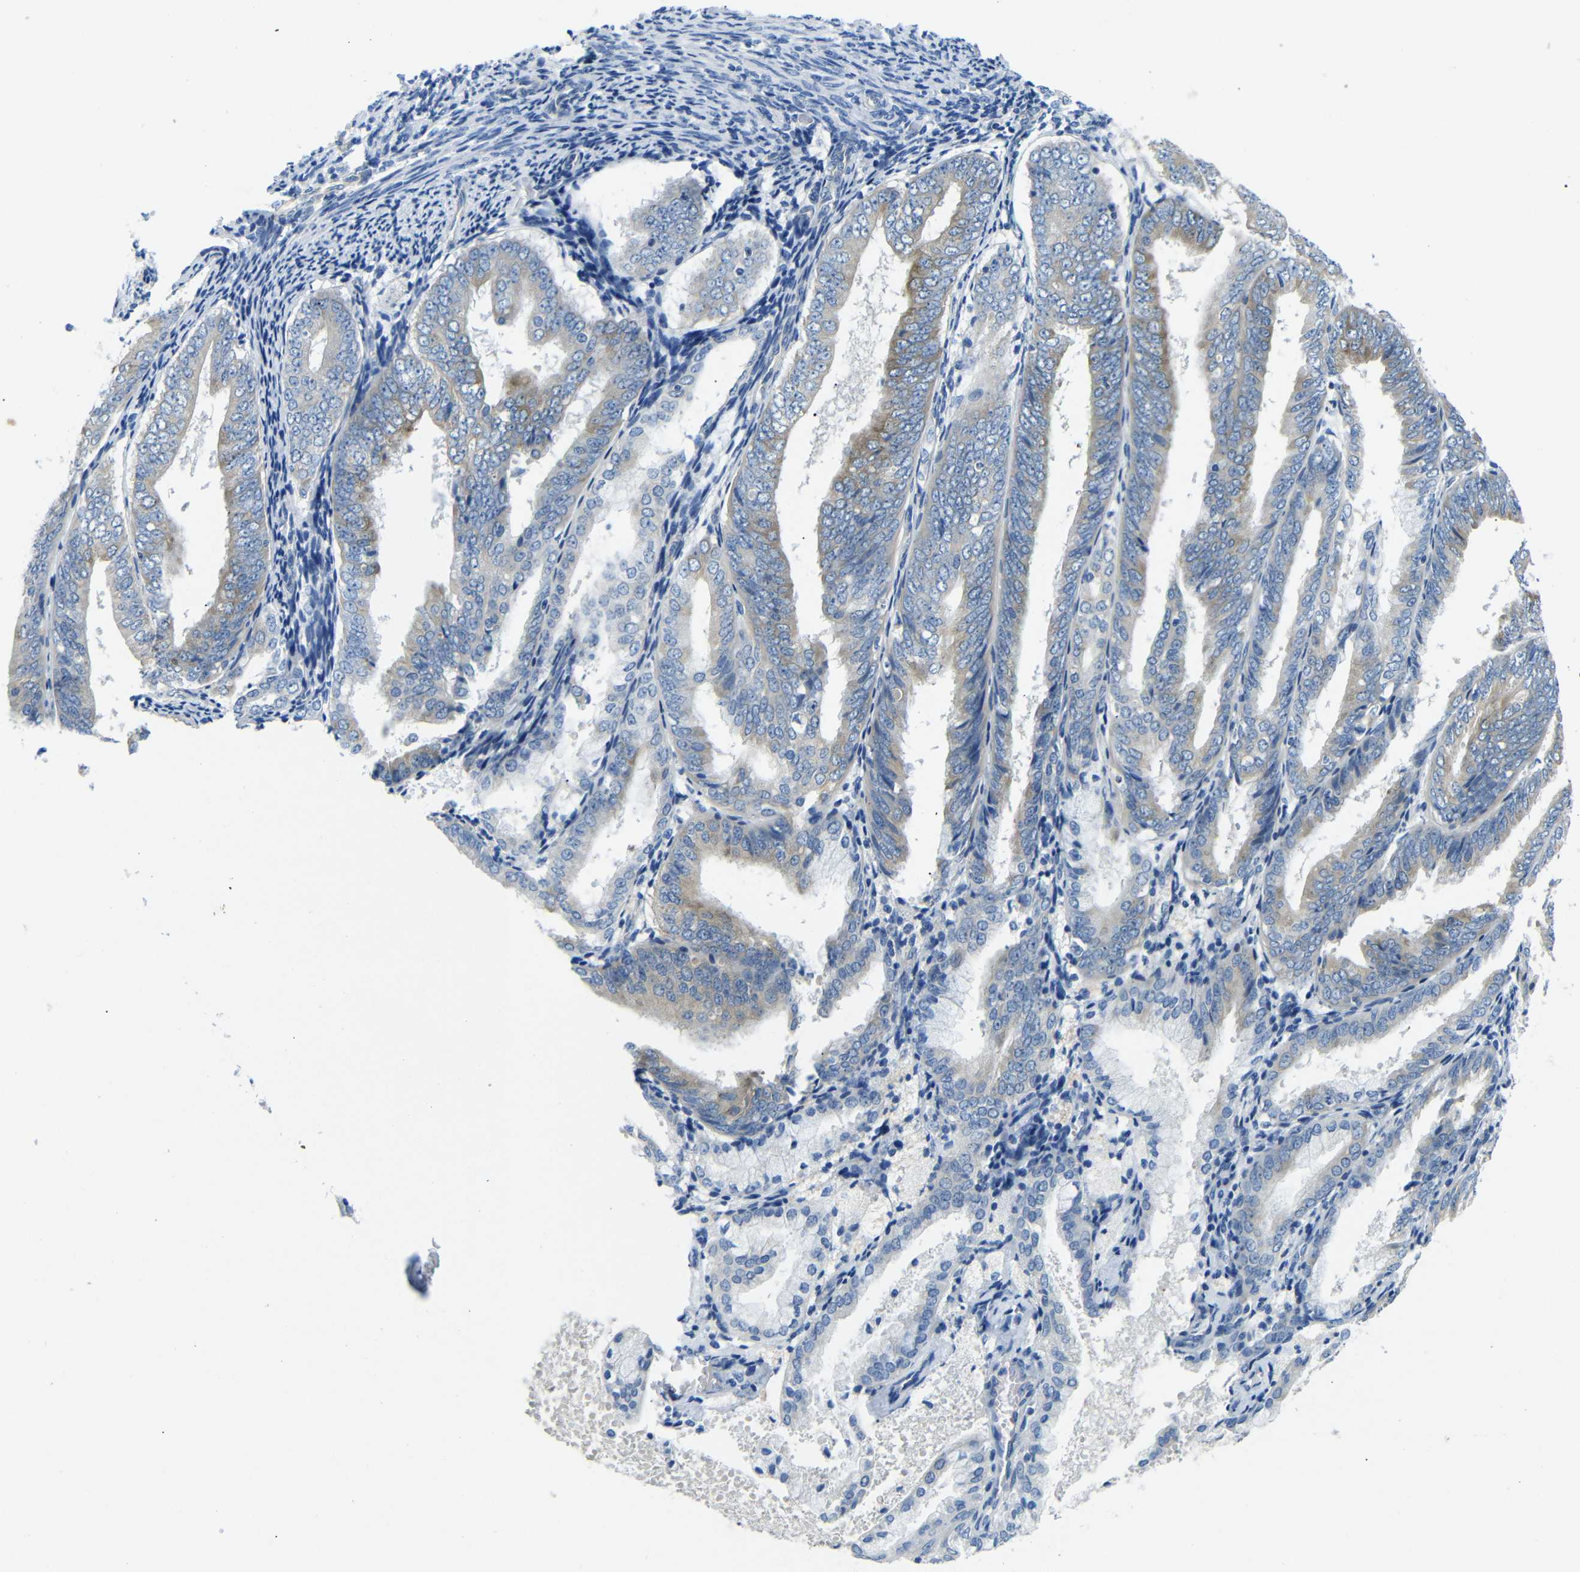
{"staining": {"intensity": "weak", "quantity": "25%-75%", "location": "cytoplasmic/membranous"}, "tissue": "endometrial cancer", "cell_type": "Tumor cells", "image_type": "cancer", "snomed": [{"axis": "morphology", "description": "Adenocarcinoma, NOS"}, {"axis": "topography", "description": "Endometrium"}], "caption": "Endometrial cancer stained with a protein marker shows weak staining in tumor cells.", "gene": "DCP1A", "patient": {"sex": "female", "age": 63}}